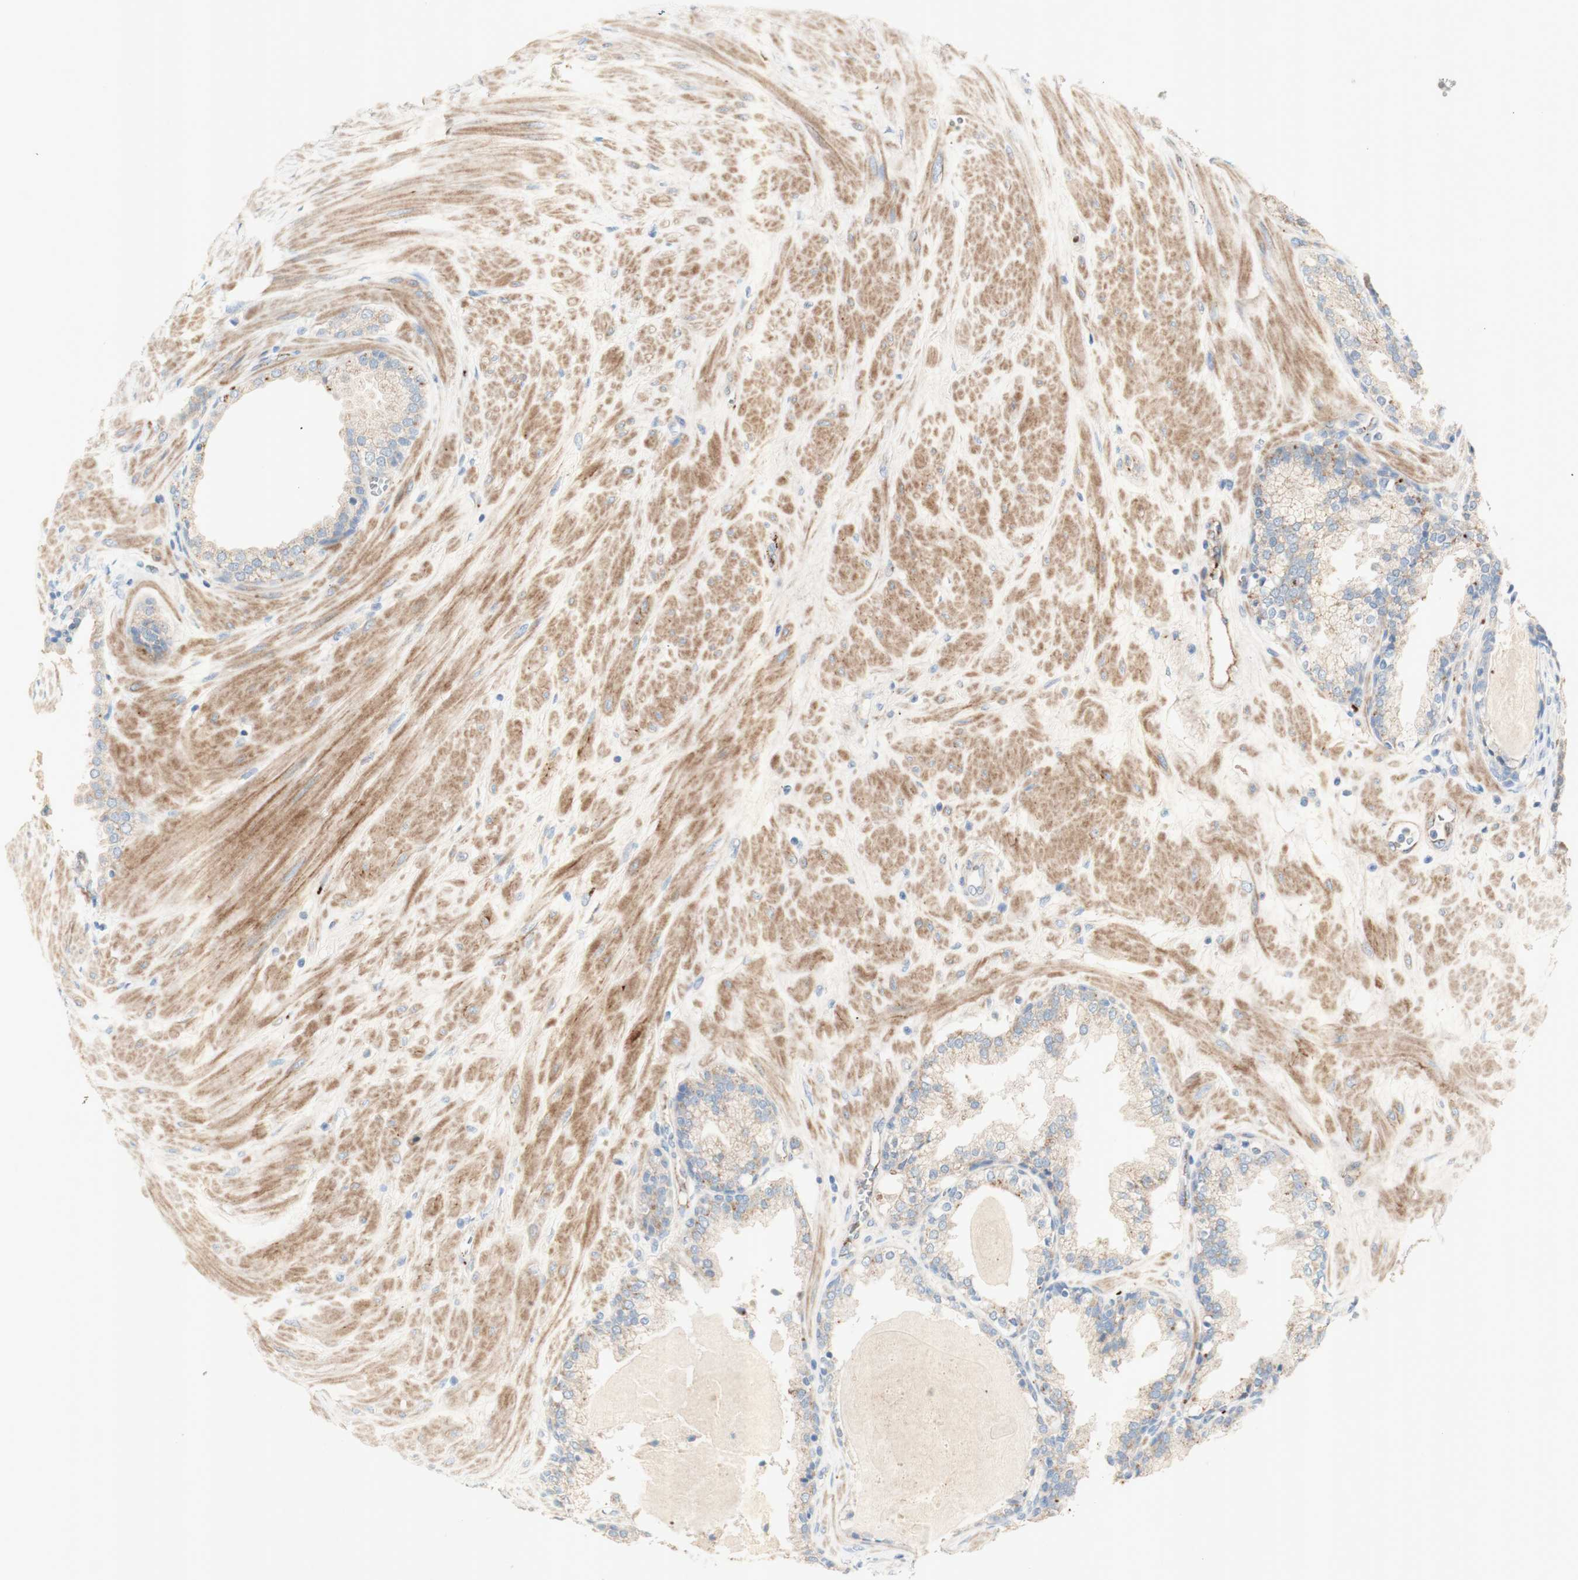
{"staining": {"intensity": "strong", "quantity": "<25%", "location": "cytoplasmic/membranous"}, "tissue": "prostate", "cell_type": "Glandular cells", "image_type": "normal", "snomed": [{"axis": "morphology", "description": "Normal tissue, NOS"}, {"axis": "topography", "description": "Prostate"}], "caption": "Immunohistochemistry image of normal human prostate stained for a protein (brown), which exhibits medium levels of strong cytoplasmic/membranous staining in about <25% of glandular cells.", "gene": "GAN", "patient": {"sex": "male", "age": 51}}